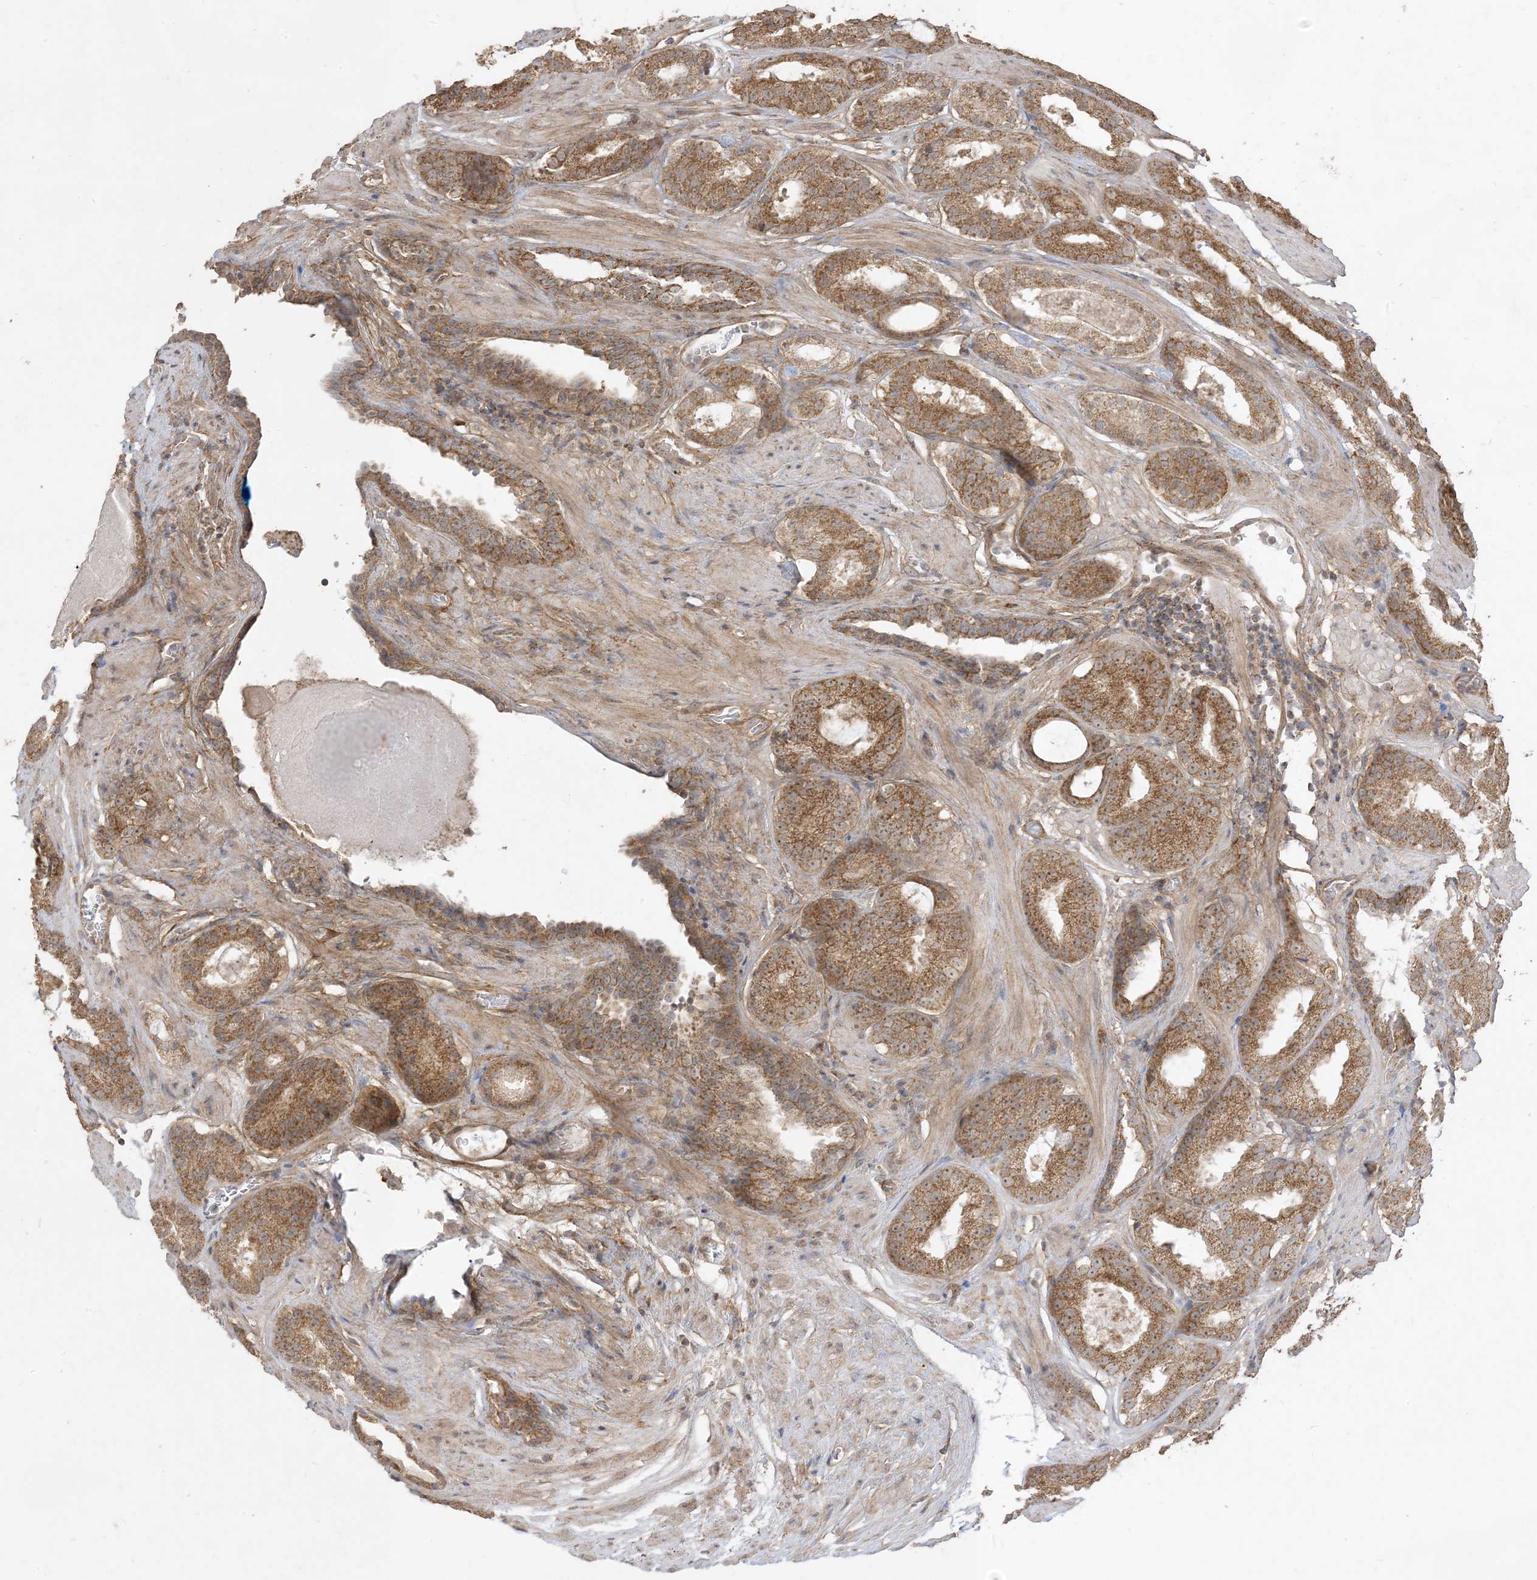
{"staining": {"intensity": "strong", "quantity": ">75%", "location": "cytoplasmic/membranous"}, "tissue": "prostate cancer", "cell_type": "Tumor cells", "image_type": "cancer", "snomed": [{"axis": "morphology", "description": "Adenocarcinoma, Low grade"}, {"axis": "topography", "description": "Prostate"}], "caption": "A brown stain labels strong cytoplasmic/membranous positivity of a protein in adenocarcinoma (low-grade) (prostate) tumor cells. The staining was performed using DAB, with brown indicating positive protein expression. Nuclei are stained blue with hematoxylin.", "gene": "SIRT3", "patient": {"sex": "male", "age": 69}}